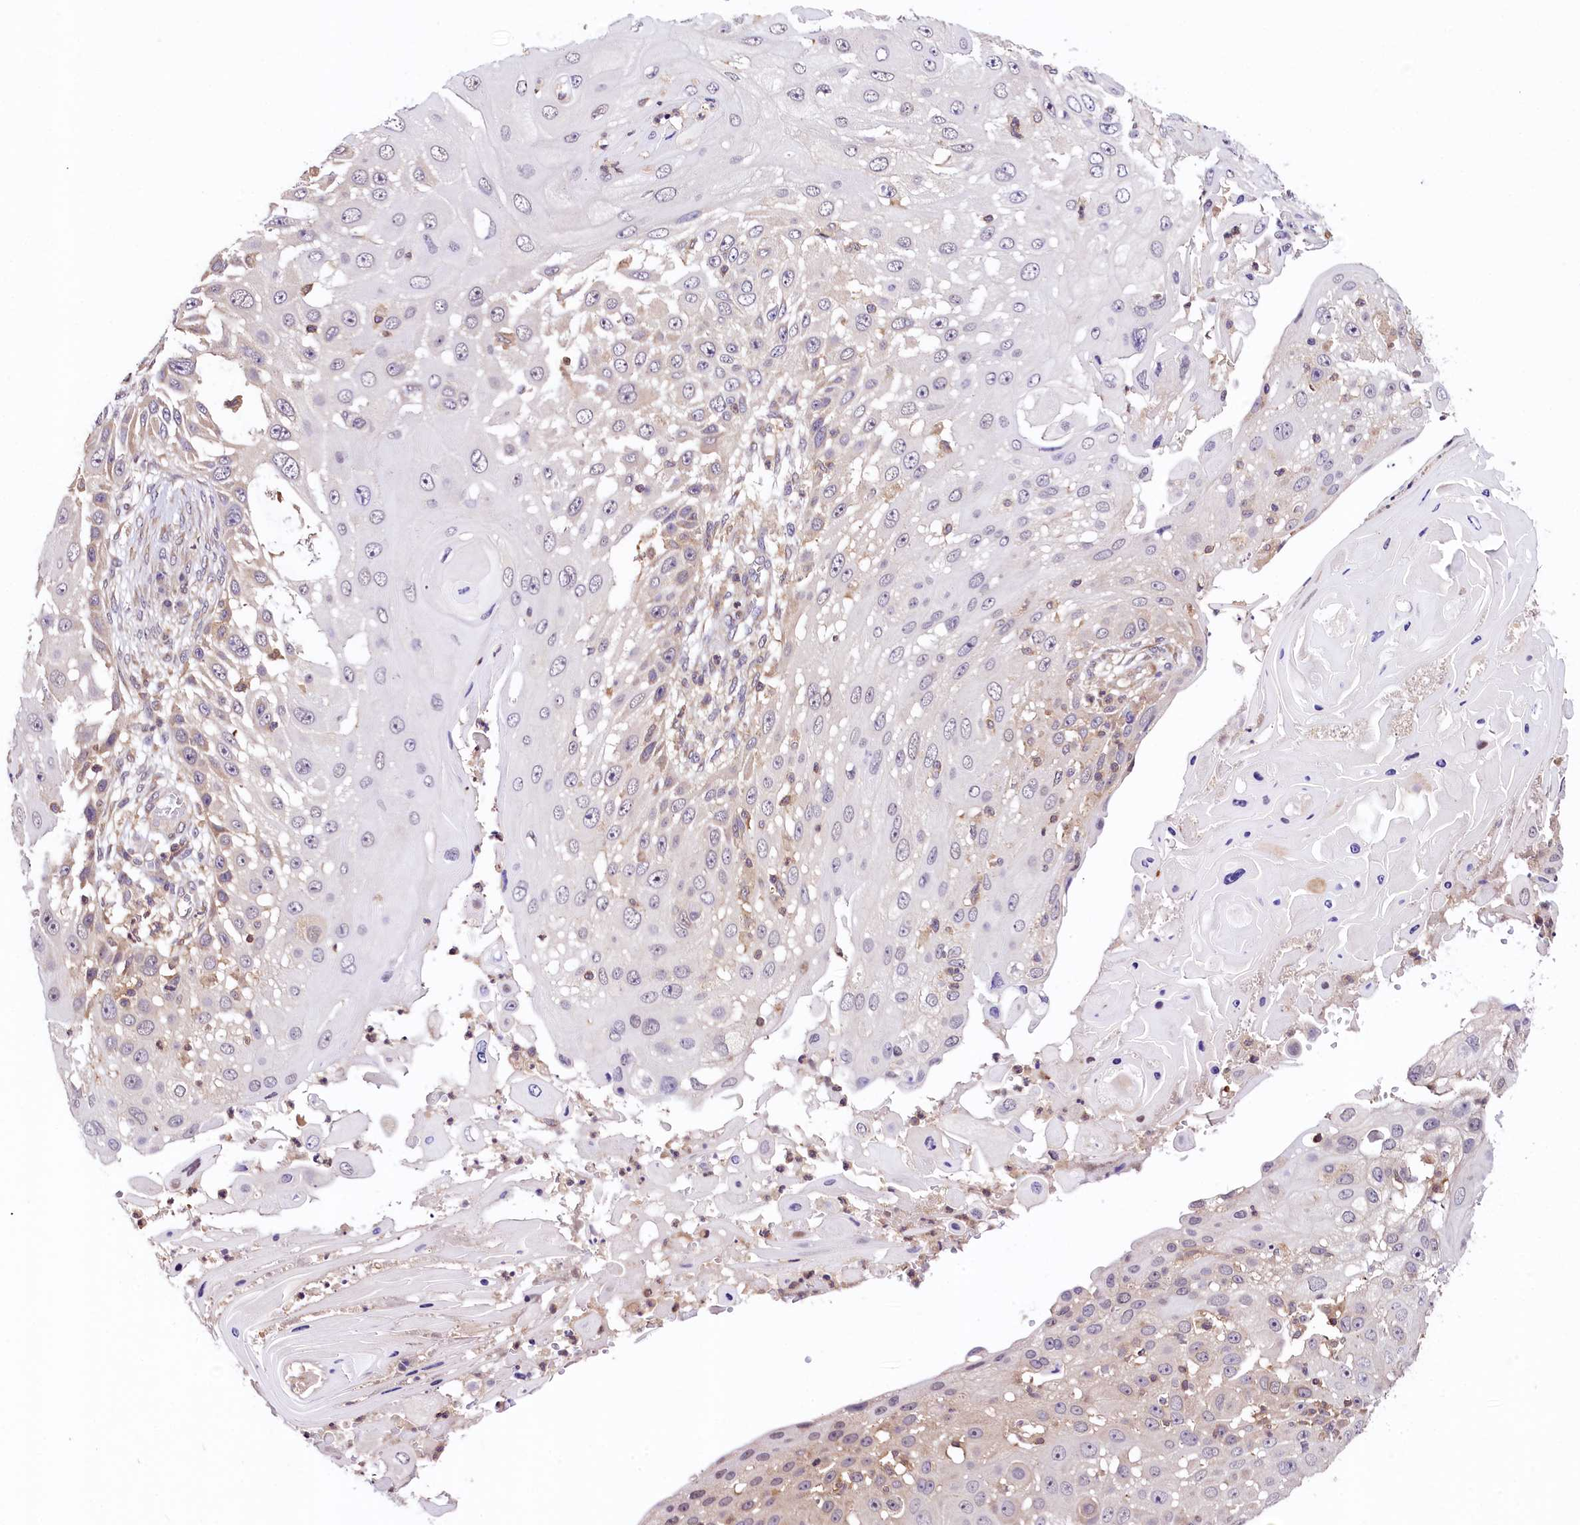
{"staining": {"intensity": "negative", "quantity": "none", "location": "none"}, "tissue": "skin cancer", "cell_type": "Tumor cells", "image_type": "cancer", "snomed": [{"axis": "morphology", "description": "Squamous cell carcinoma, NOS"}, {"axis": "topography", "description": "Skin"}], "caption": "A micrograph of human skin cancer (squamous cell carcinoma) is negative for staining in tumor cells.", "gene": "CHORDC1", "patient": {"sex": "female", "age": 44}}